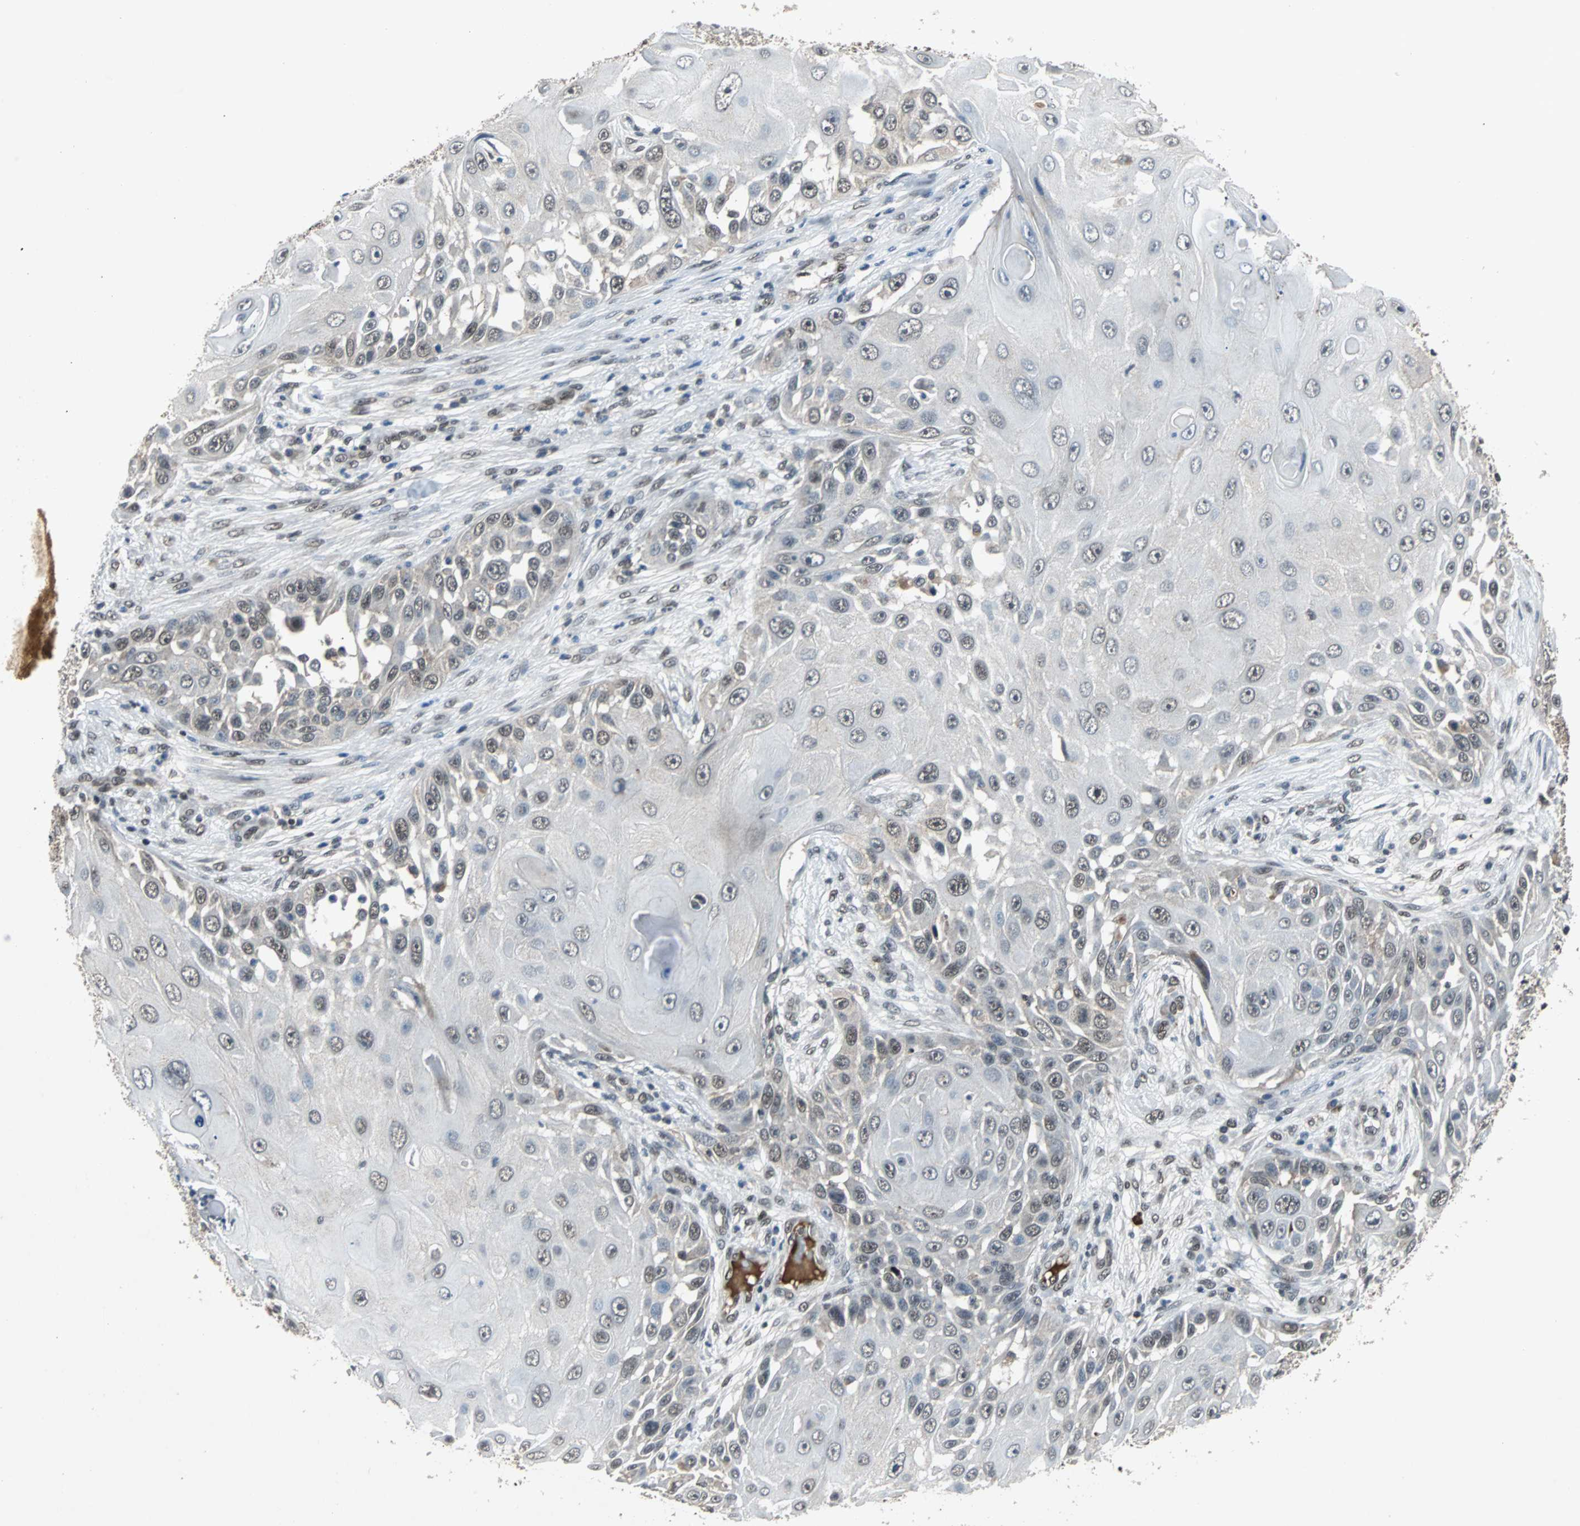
{"staining": {"intensity": "weak", "quantity": "<25%", "location": "cytoplasmic/membranous,nuclear"}, "tissue": "skin cancer", "cell_type": "Tumor cells", "image_type": "cancer", "snomed": [{"axis": "morphology", "description": "Squamous cell carcinoma, NOS"}, {"axis": "topography", "description": "Skin"}], "caption": "There is no significant expression in tumor cells of skin cancer (squamous cell carcinoma).", "gene": "PHC1", "patient": {"sex": "female", "age": 44}}